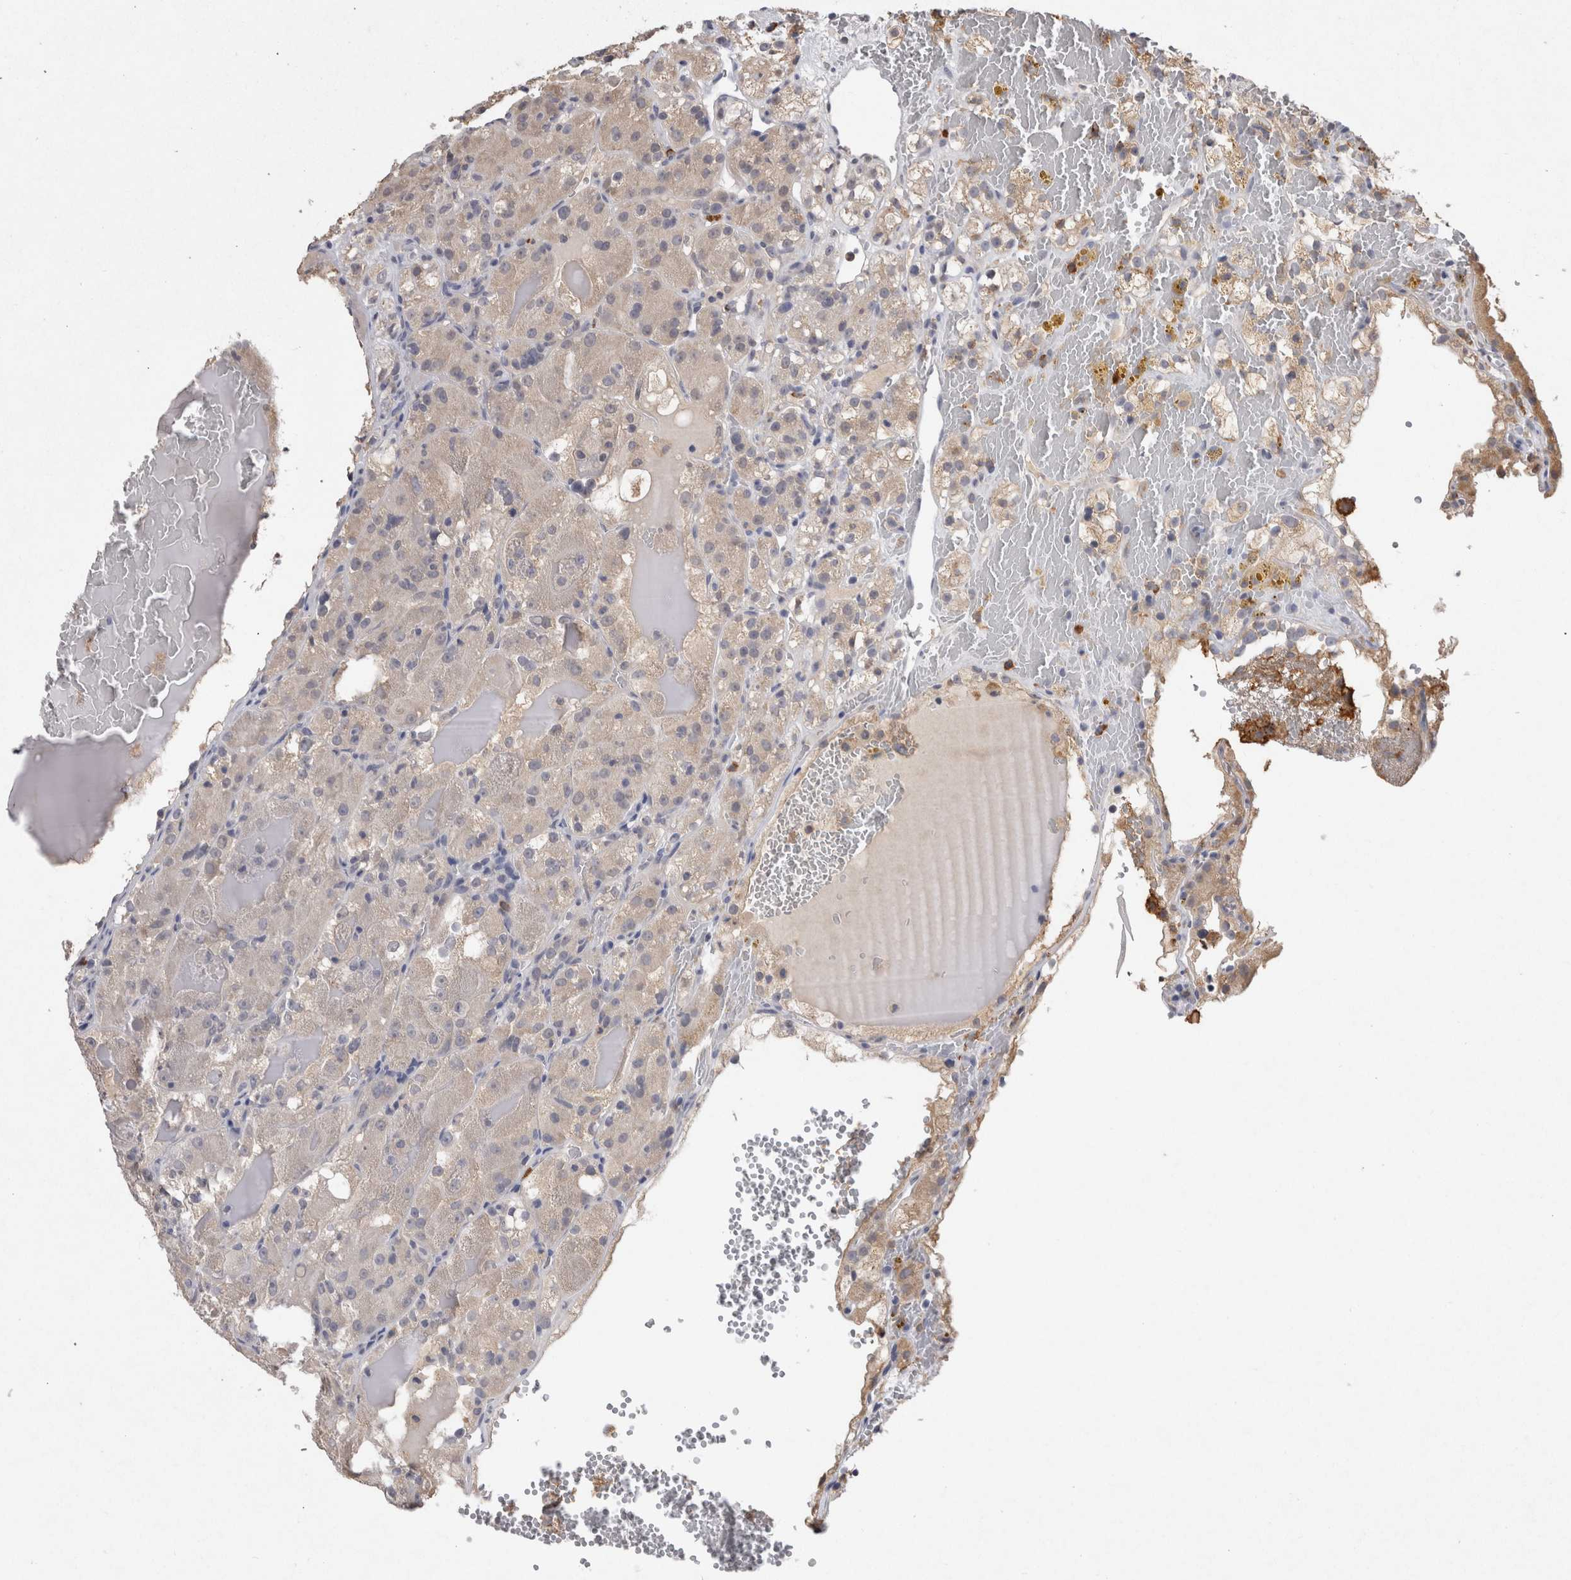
{"staining": {"intensity": "weak", "quantity": "25%-75%", "location": "cytoplasmic/membranous"}, "tissue": "renal cancer", "cell_type": "Tumor cells", "image_type": "cancer", "snomed": [{"axis": "morphology", "description": "Normal tissue, NOS"}, {"axis": "morphology", "description": "Adenocarcinoma, NOS"}, {"axis": "topography", "description": "Kidney"}], "caption": "Renal cancer (adenocarcinoma) tissue exhibits weak cytoplasmic/membranous expression in about 25%-75% of tumor cells", "gene": "VSIG4", "patient": {"sex": "male", "age": 61}}